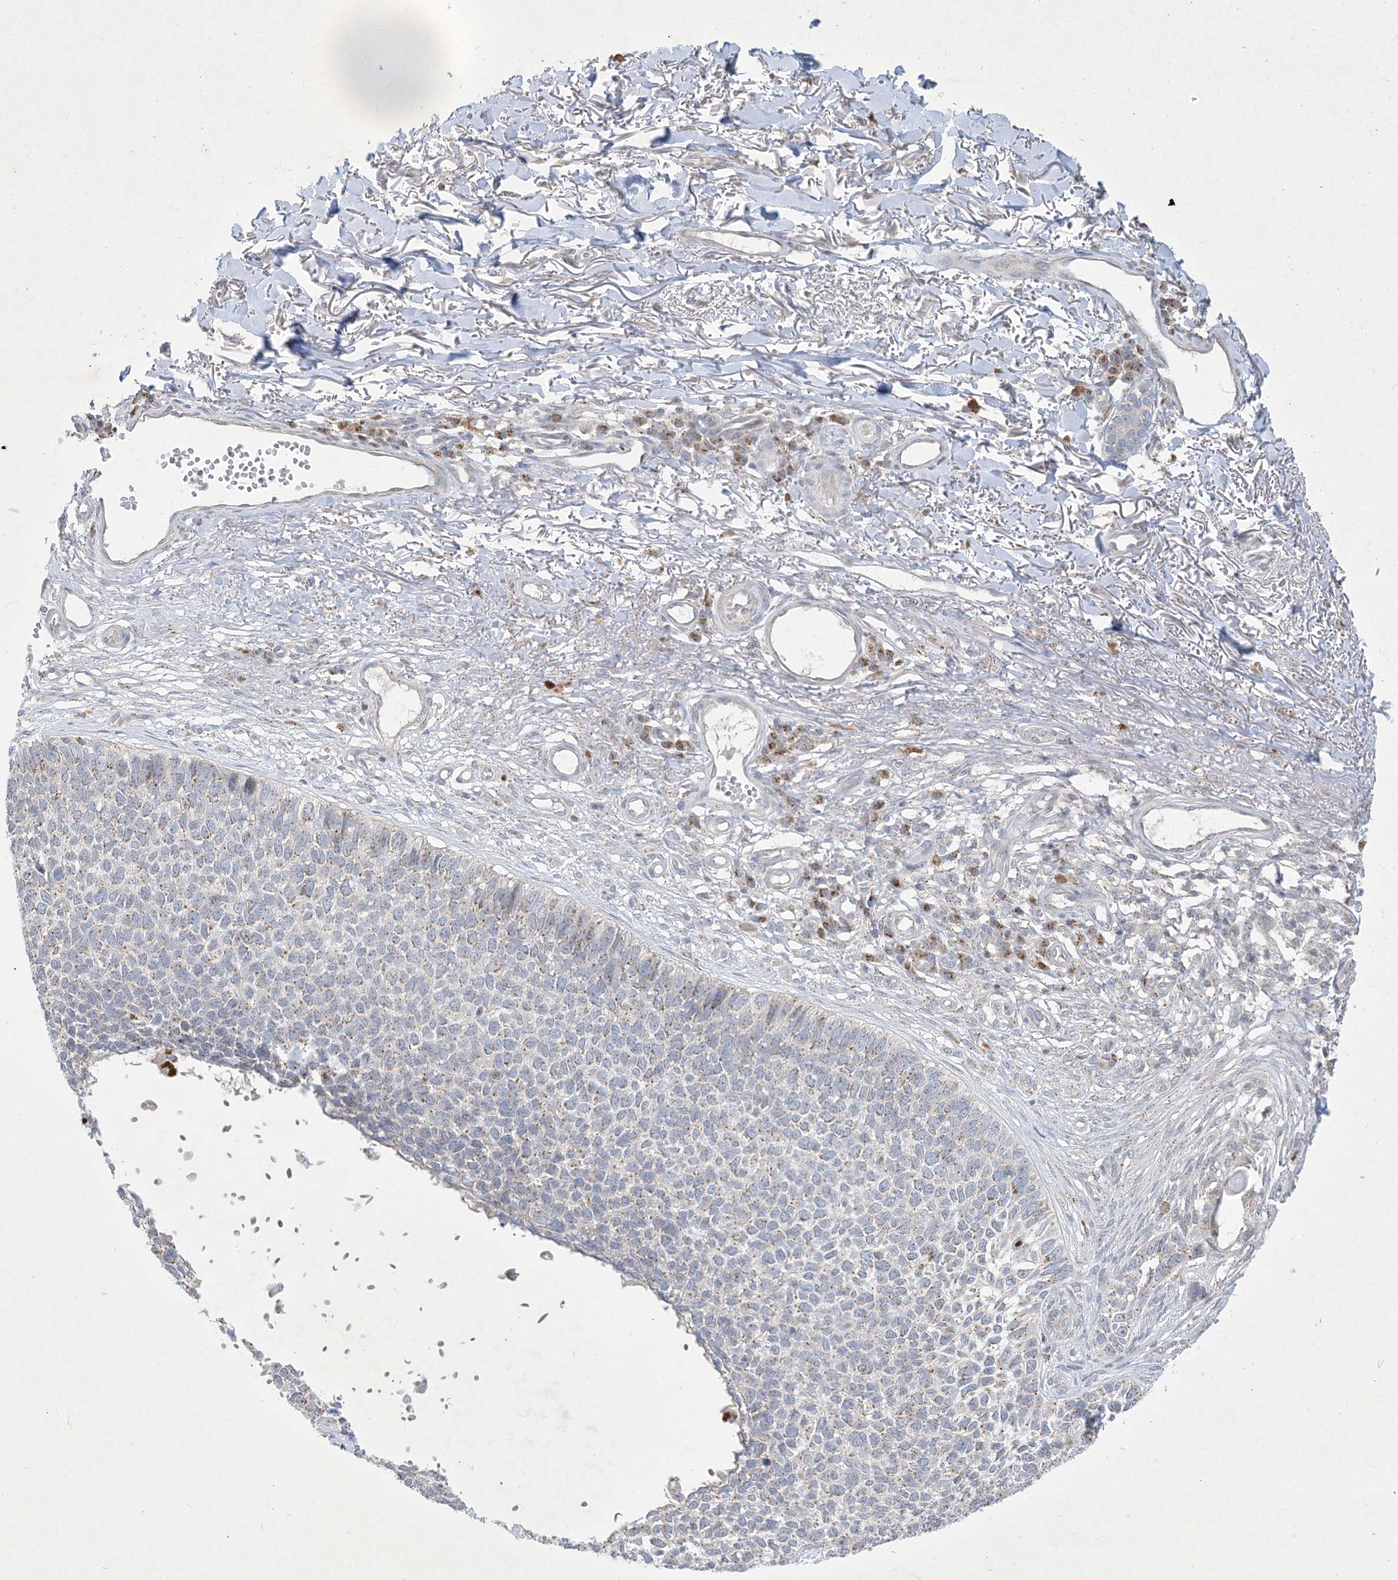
{"staining": {"intensity": "moderate", "quantity": "25%-75%", "location": "cytoplasmic/membranous"}, "tissue": "skin cancer", "cell_type": "Tumor cells", "image_type": "cancer", "snomed": [{"axis": "morphology", "description": "Basal cell carcinoma"}, {"axis": "topography", "description": "Skin"}], "caption": "Immunohistochemistry of human skin cancer (basal cell carcinoma) displays medium levels of moderate cytoplasmic/membranous expression in approximately 25%-75% of tumor cells. (DAB IHC, brown staining for protein, blue staining for nuclei).", "gene": "CCDC14", "patient": {"sex": "female", "age": 84}}